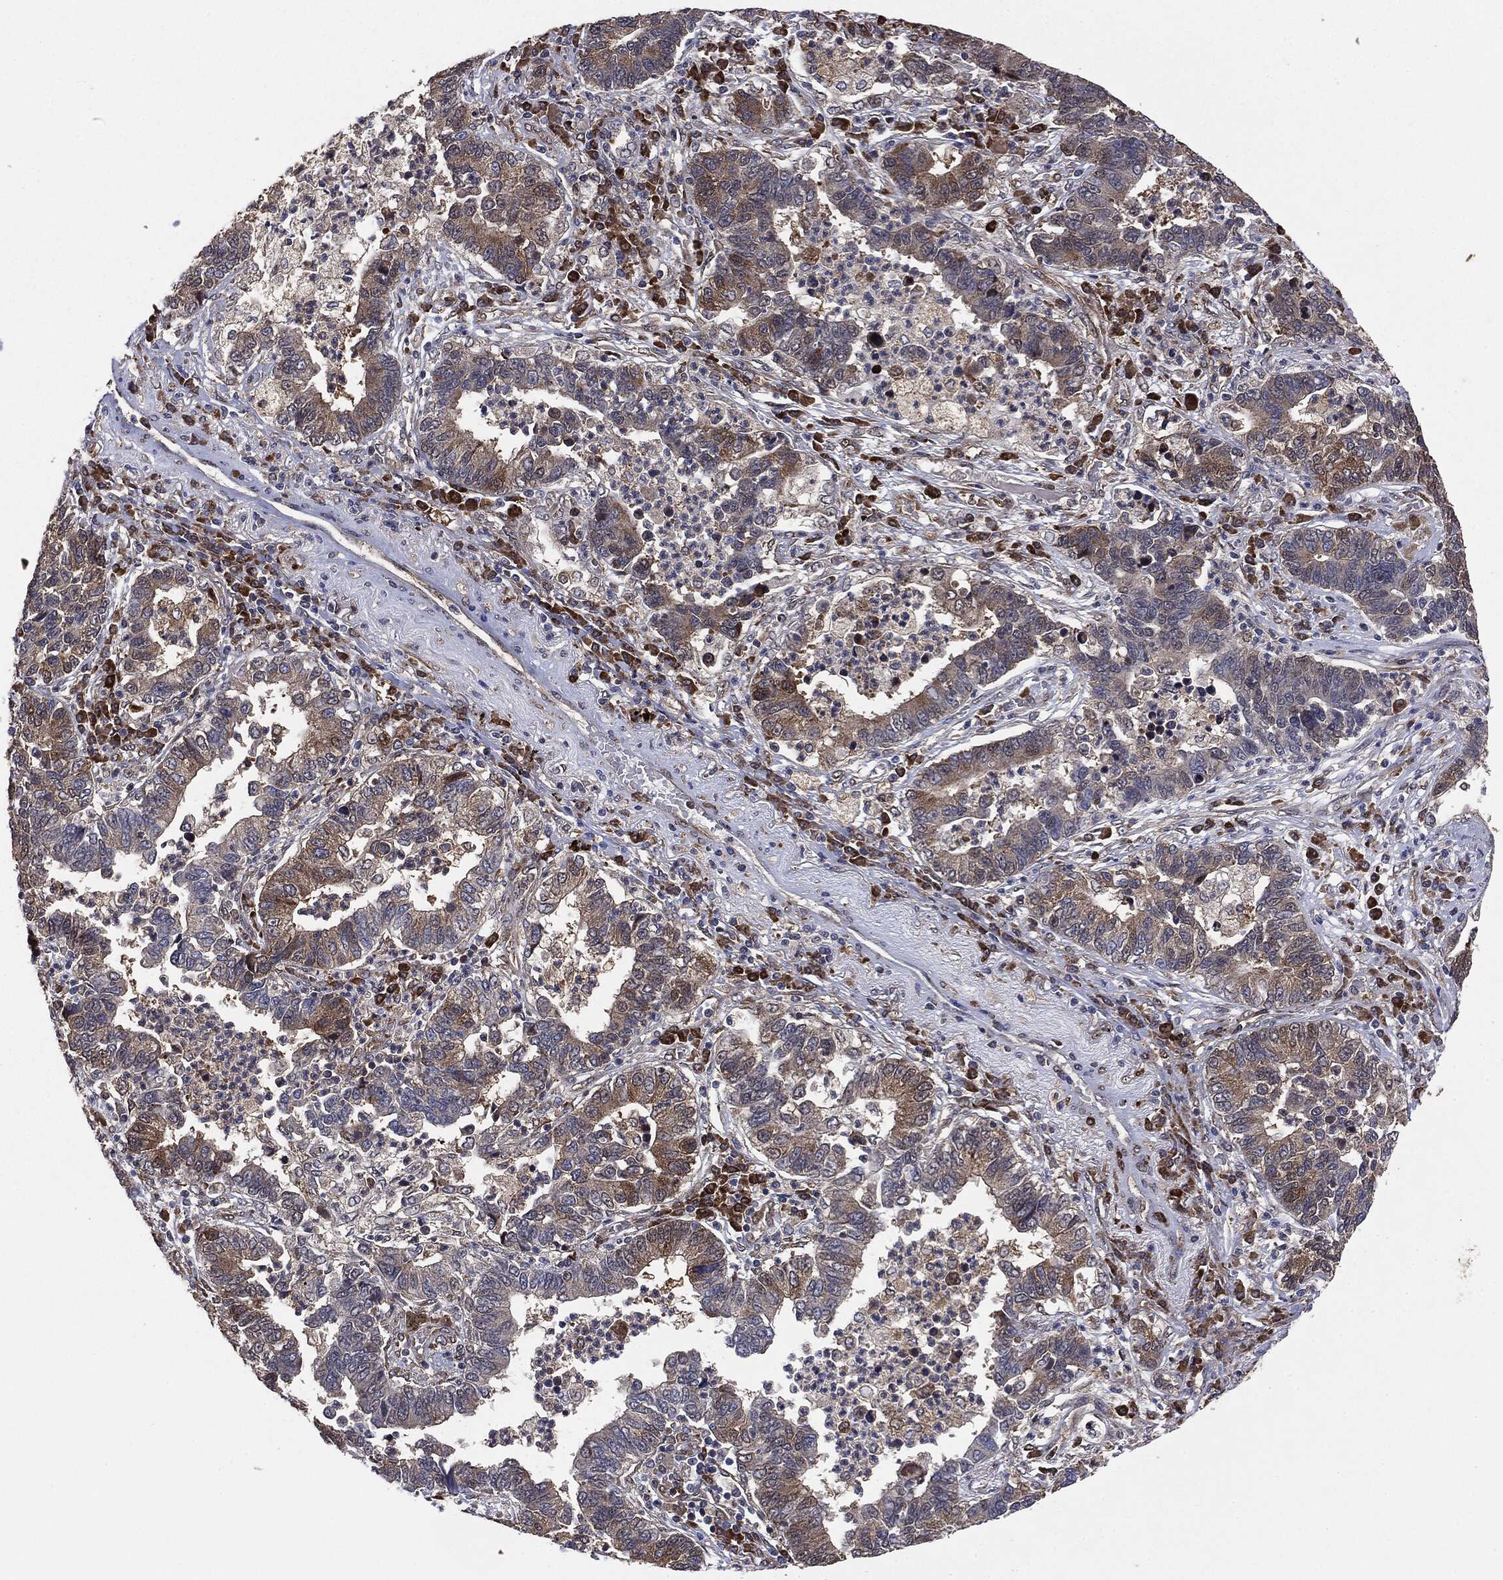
{"staining": {"intensity": "weak", "quantity": "25%-75%", "location": "cytoplasmic/membranous"}, "tissue": "lung cancer", "cell_type": "Tumor cells", "image_type": "cancer", "snomed": [{"axis": "morphology", "description": "Adenocarcinoma, NOS"}, {"axis": "topography", "description": "Lung"}], "caption": "High-power microscopy captured an immunohistochemistry (IHC) photomicrograph of lung cancer (adenocarcinoma), revealing weak cytoplasmic/membranous positivity in approximately 25%-75% of tumor cells.", "gene": "NME1", "patient": {"sex": "female", "age": 57}}